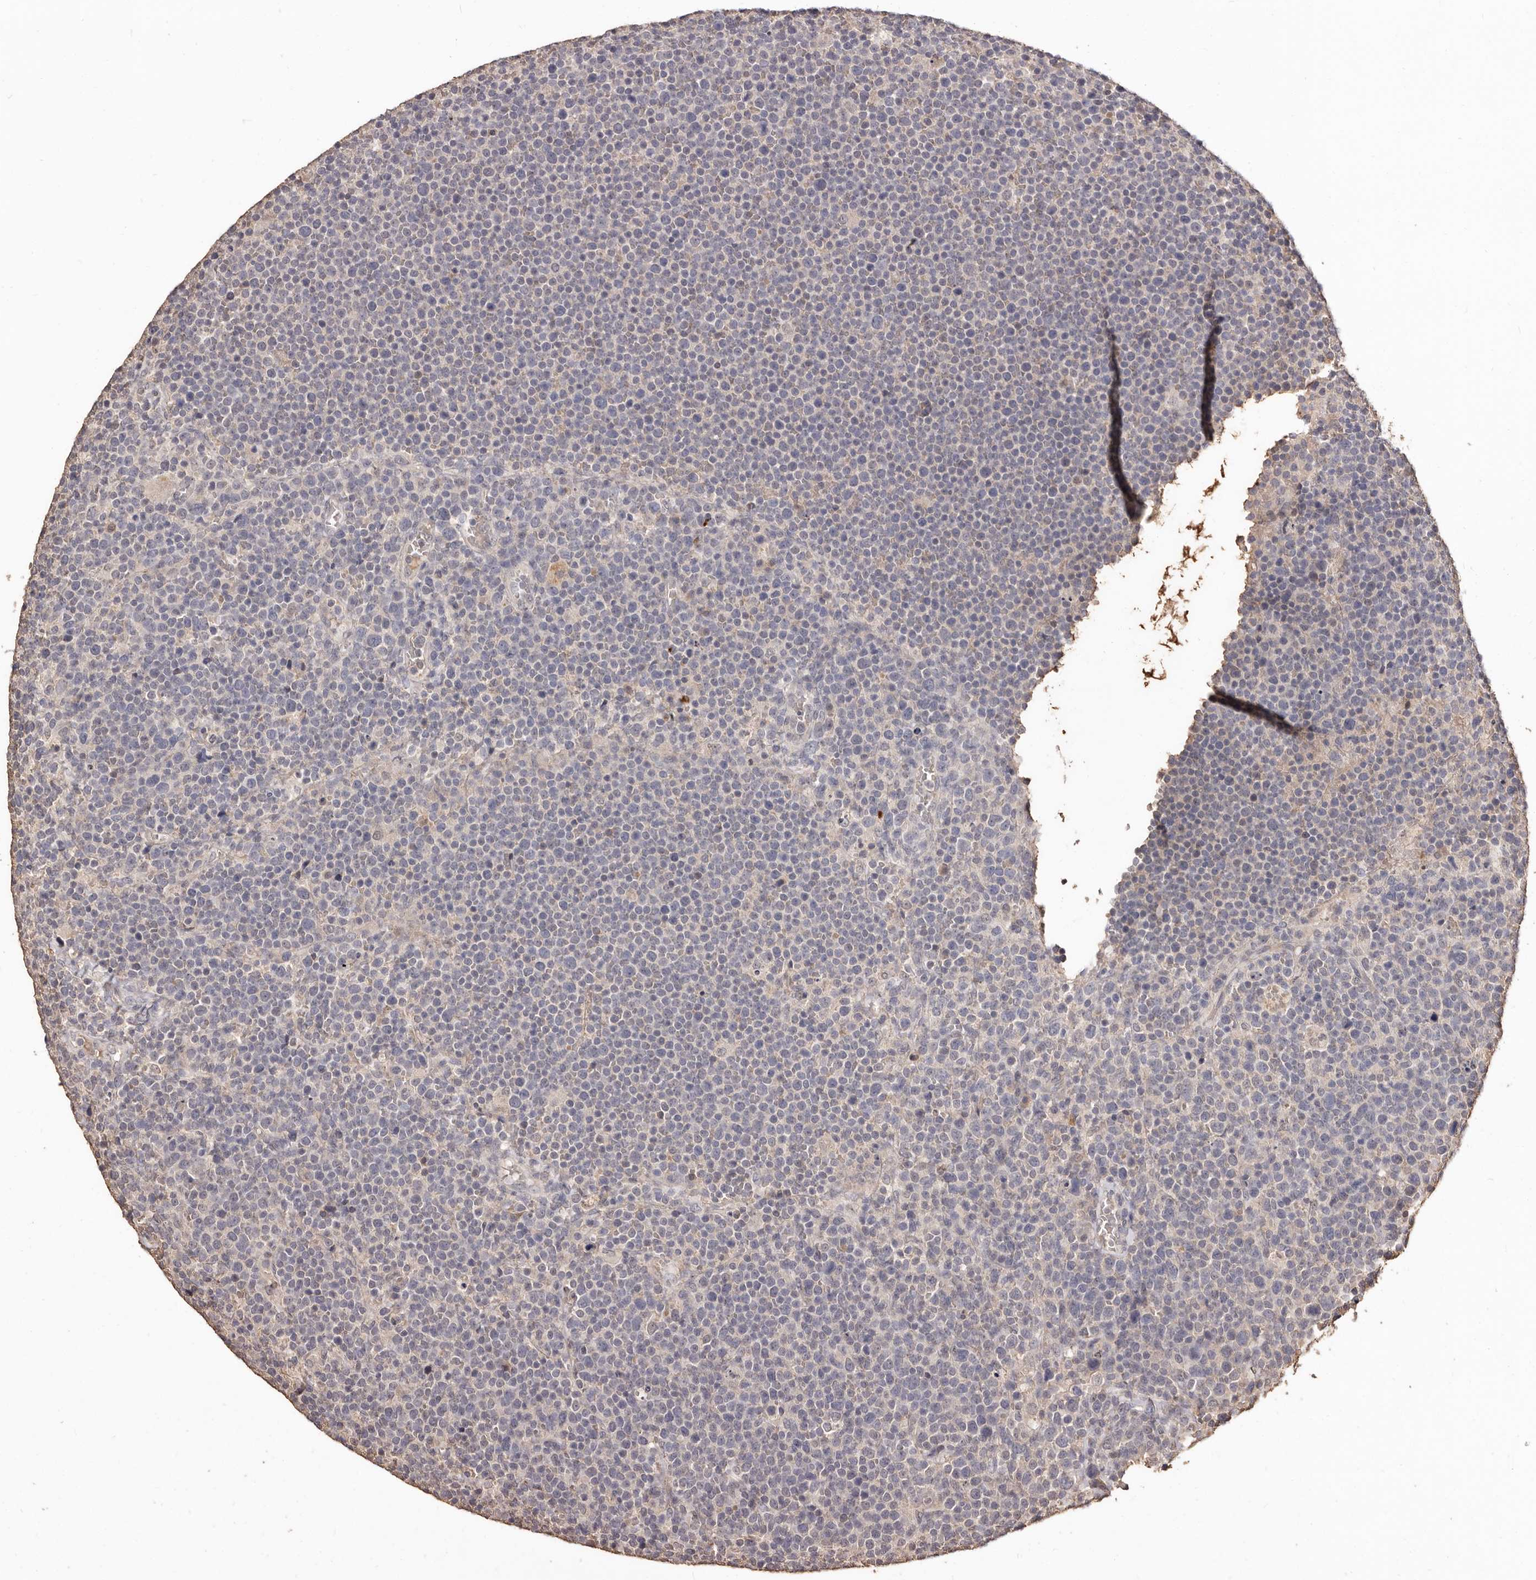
{"staining": {"intensity": "negative", "quantity": "none", "location": "none"}, "tissue": "lymphoma", "cell_type": "Tumor cells", "image_type": "cancer", "snomed": [{"axis": "morphology", "description": "Malignant lymphoma, non-Hodgkin's type, High grade"}, {"axis": "topography", "description": "Lymph node"}], "caption": "Immunohistochemistry (IHC) image of high-grade malignant lymphoma, non-Hodgkin's type stained for a protein (brown), which exhibits no expression in tumor cells.", "gene": "INAVA", "patient": {"sex": "male", "age": 61}}